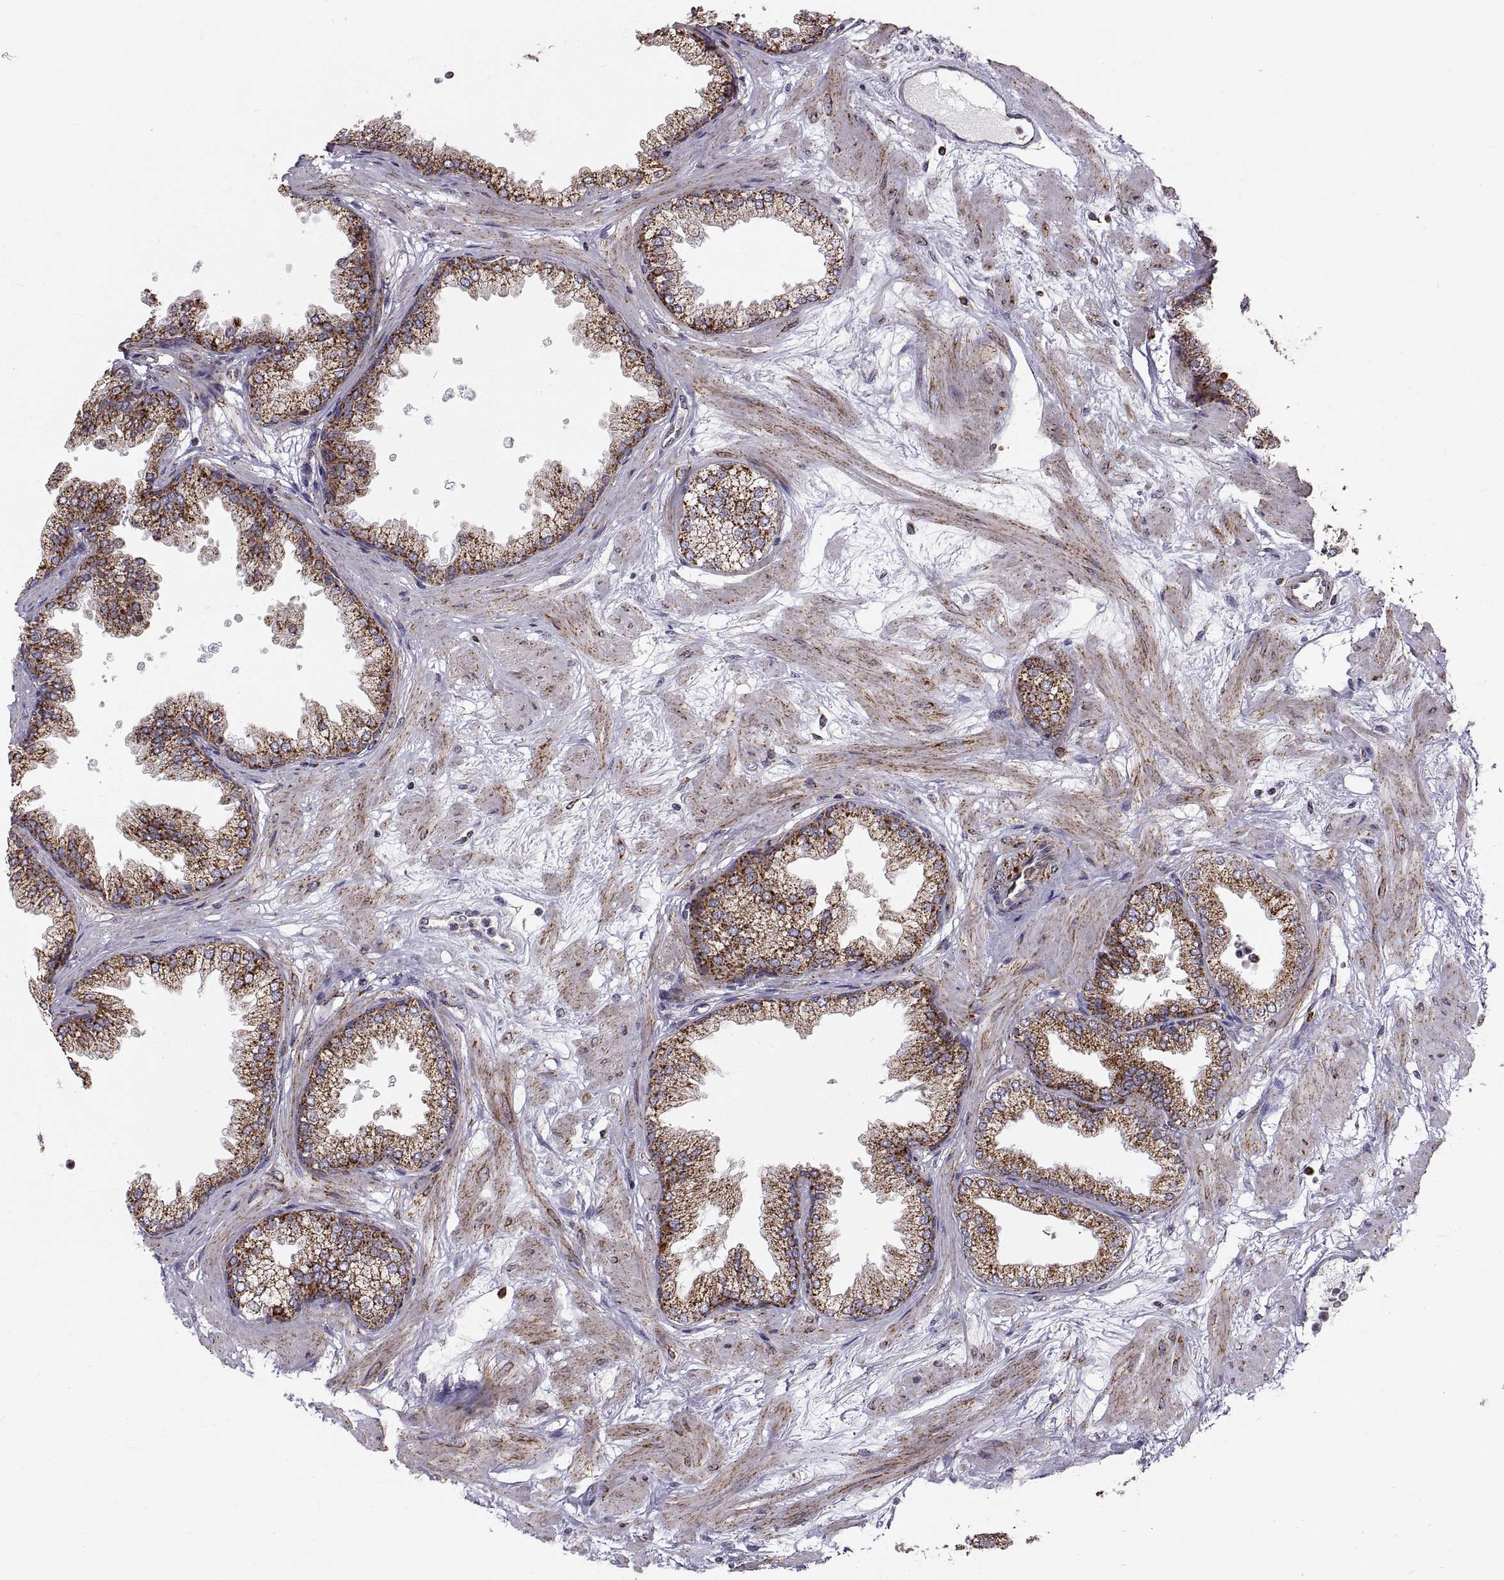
{"staining": {"intensity": "strong", "quantity": ">75%", "location": "cytoplasmic/membranous"}, "tissue": "prostate", "cell_type": "Glandular cells", "image_type": "normal", "snomed": [{"axis": "morphology", "description": "Normal tissue, NOS"}, {"axis": "topography", "description": "Prostate"}], "caption": "An image showing strong cytoplasmic/membranous staining in about >75% of glandular cells in benign prostate, as visualized by brown immunohistochemical staining.", "gene": "ARSD", "patient": {"sex": "male", "age": 37}}